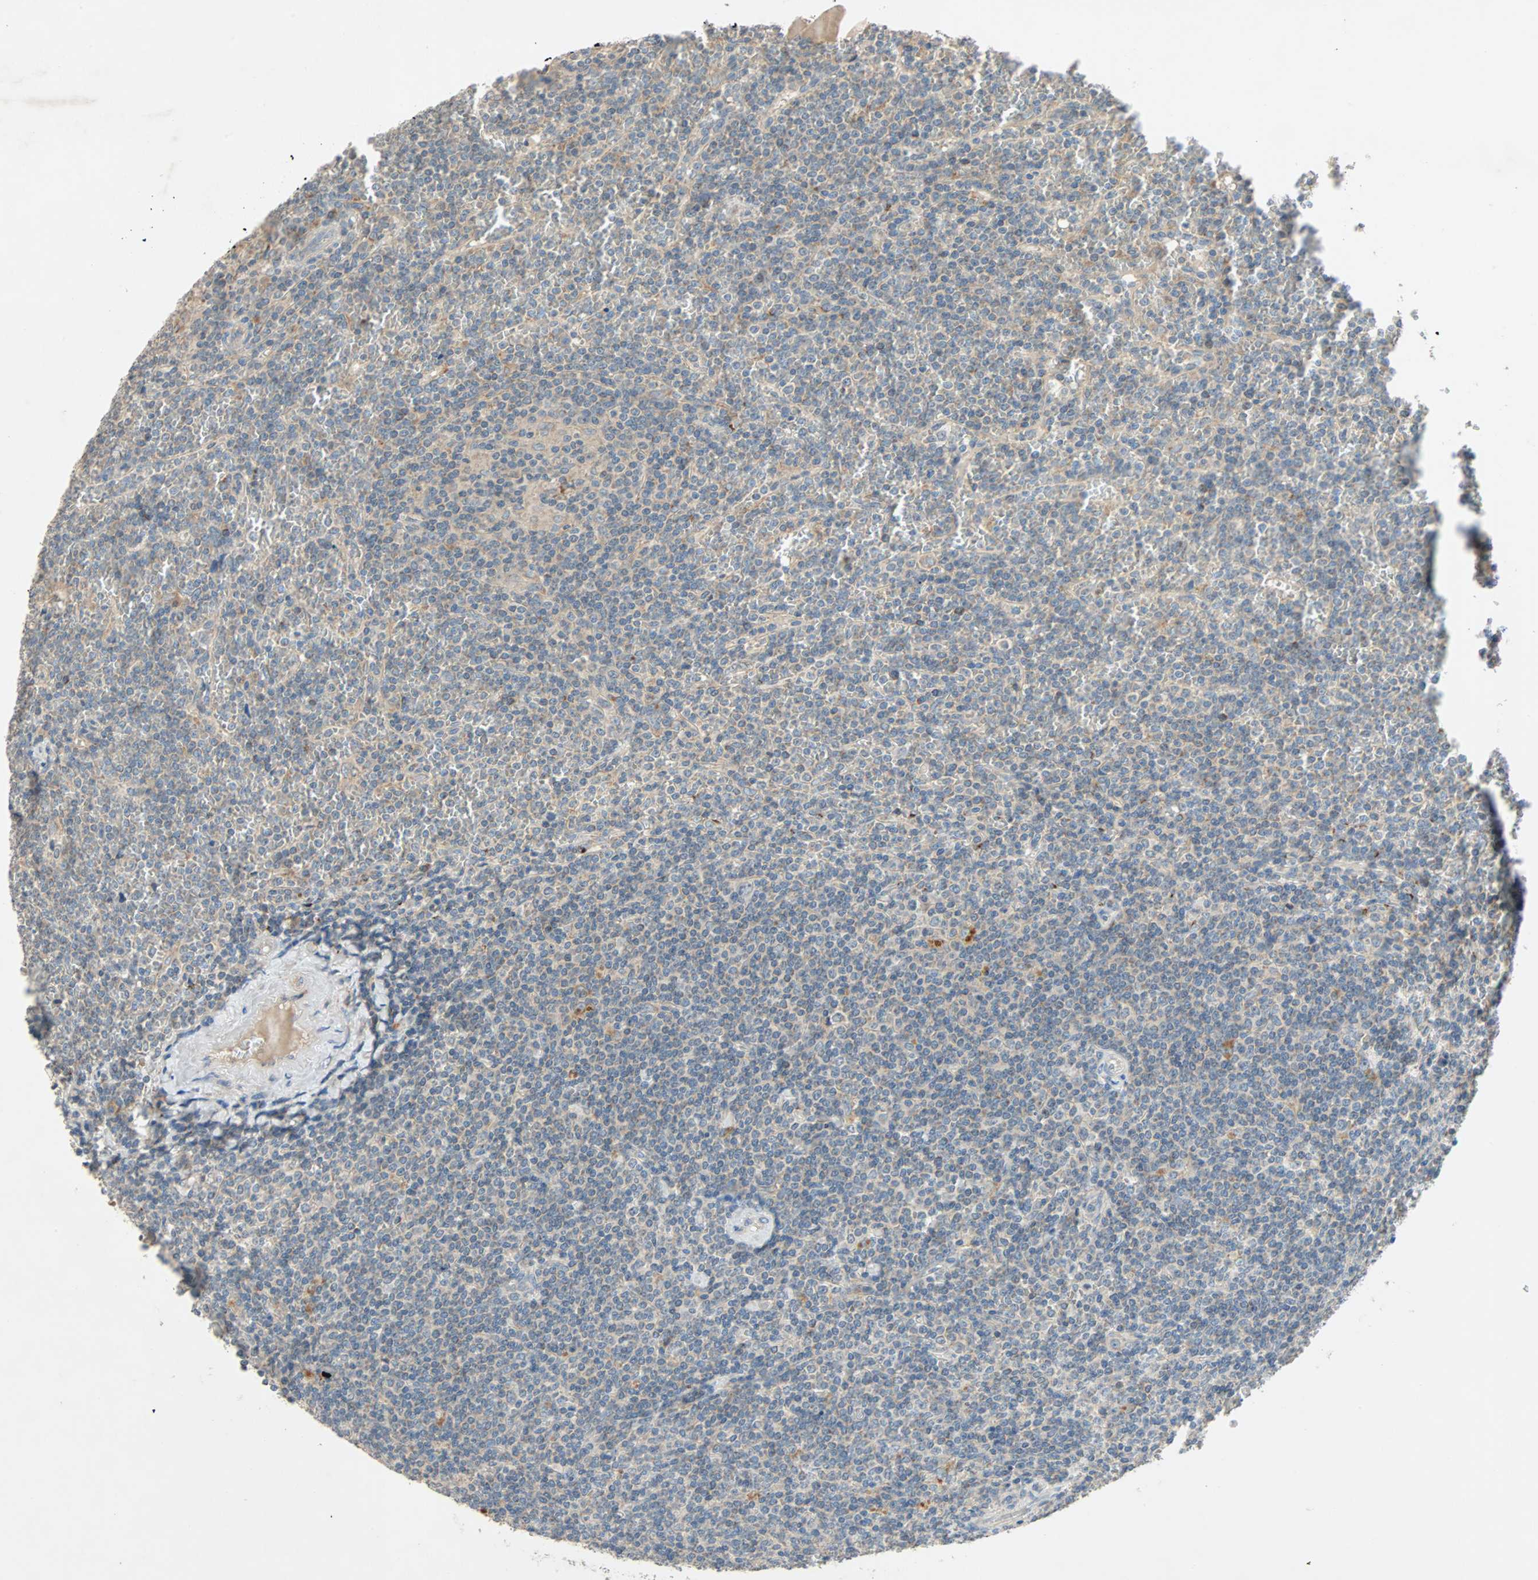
{"staining": {"intensity": "weak", "quantity": ">75%", "location": "cytoplasmic/membranous"}, "tissue": "lymphoma", "cell_type": "Tumor cells", "image_type": "cancer", "snomed": [{"axis": "morphology", "description": "Malignant lymphoma, non-Hodgkin's type, Low grade"}, {"axis": "topography", "description": "Spleen"}], "caption": "Brown immunohistochemical staining in malignant lymphoma, non-Hodgkin's type (low-grade) demonstrates weak cytoplasmic/membranous staining in approximately >75% of tumor cells.", "gene": "XYLT1", "patient": {"sex": "female", "age": 19}}